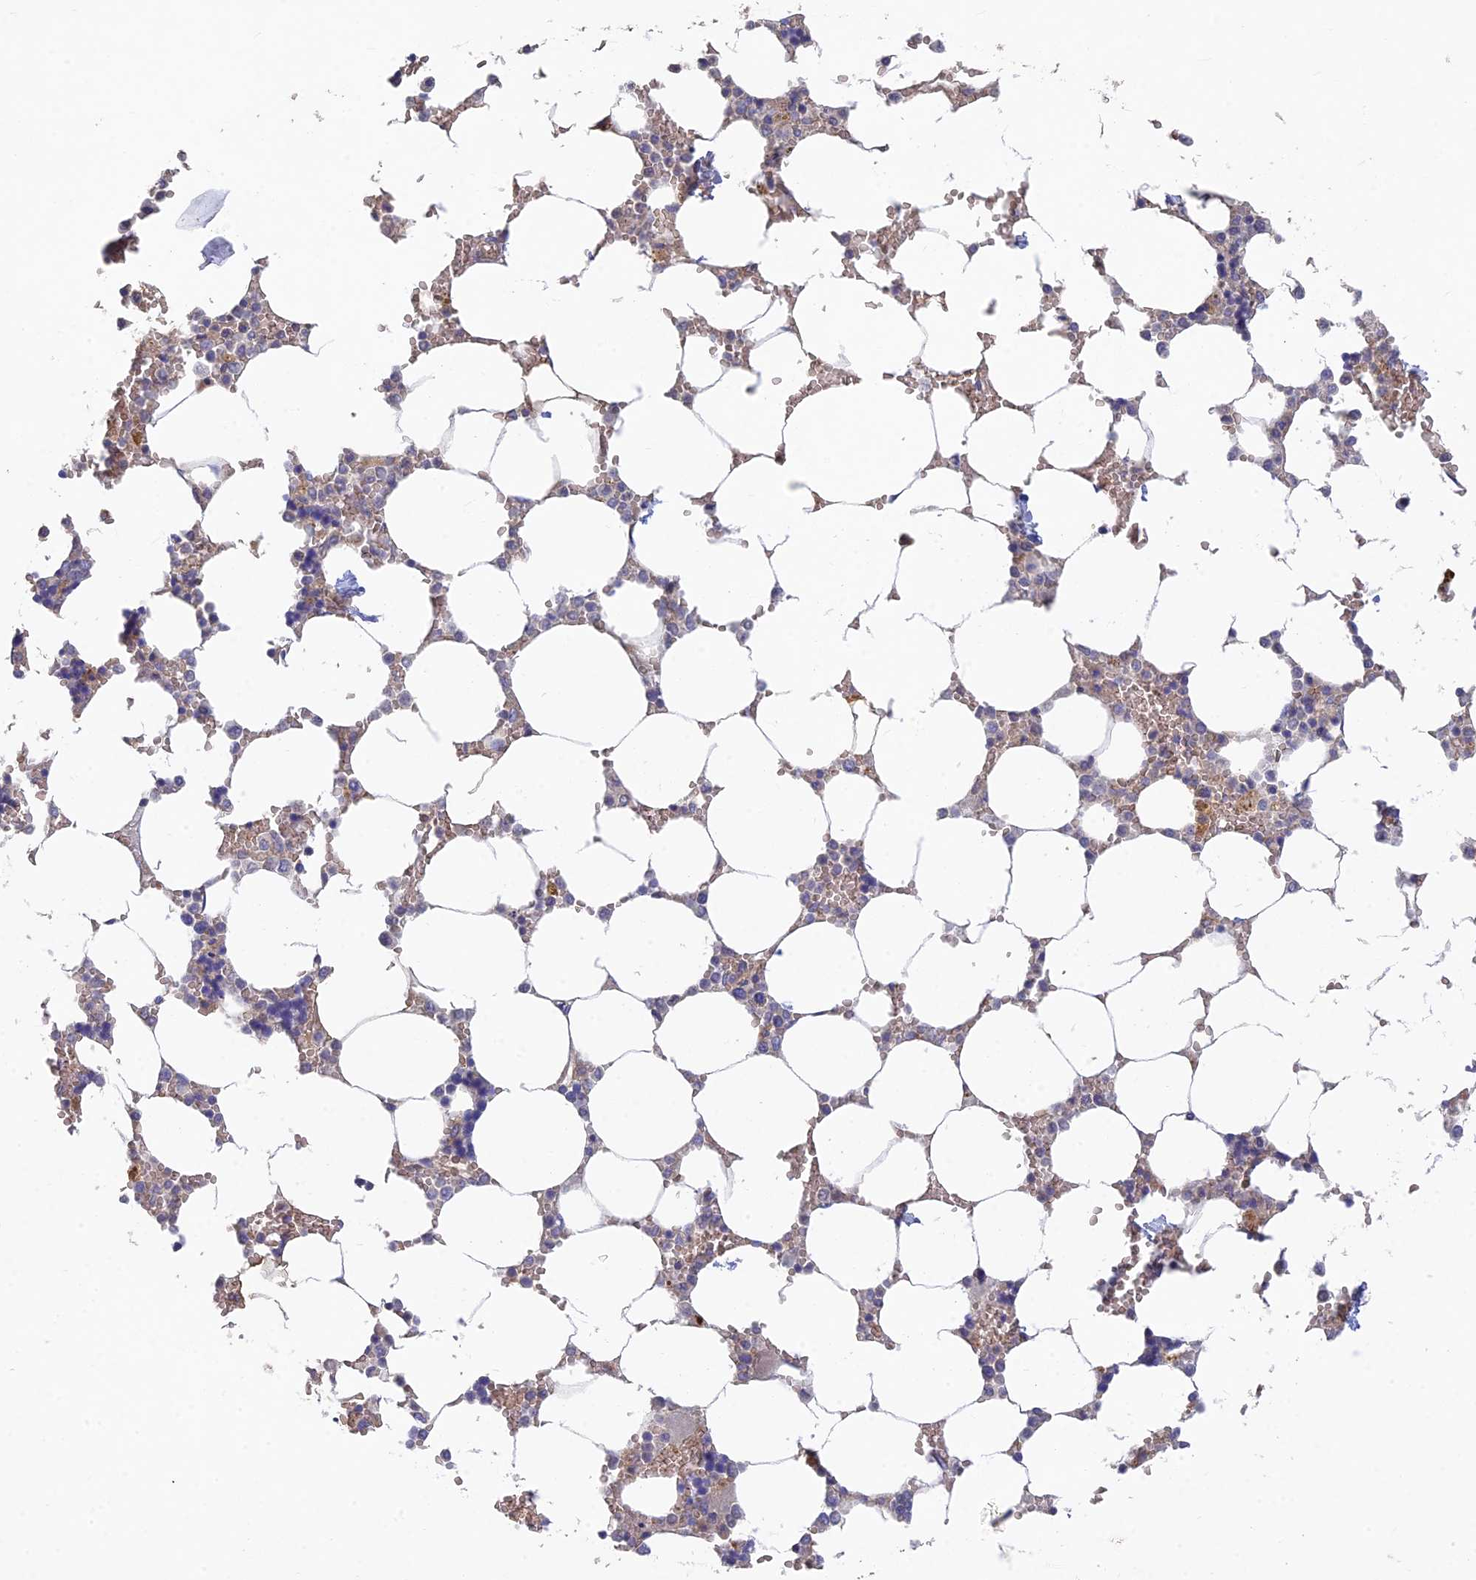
{"staining": {"intensity": "weak", "quantity": "<25%", "location": "cytoplasmic/membranous"}, "tissue": "bone marrow", "cell_type": "Hematopoietic cells", "image_type": "normal", "snomed": [{"axis": "morphology", "description": "Normal tissue, NOS"}, {"axis": "topography", "description": "Bone marrow"}], "caption": "There is no significant expression in hematopoietic cells of bone marrow. (DAB (3,3'-diaminobenzidine) IHC, high magnification).", "gene": "ARRDC1", "patient": {"sex": "male", "age": 64}}